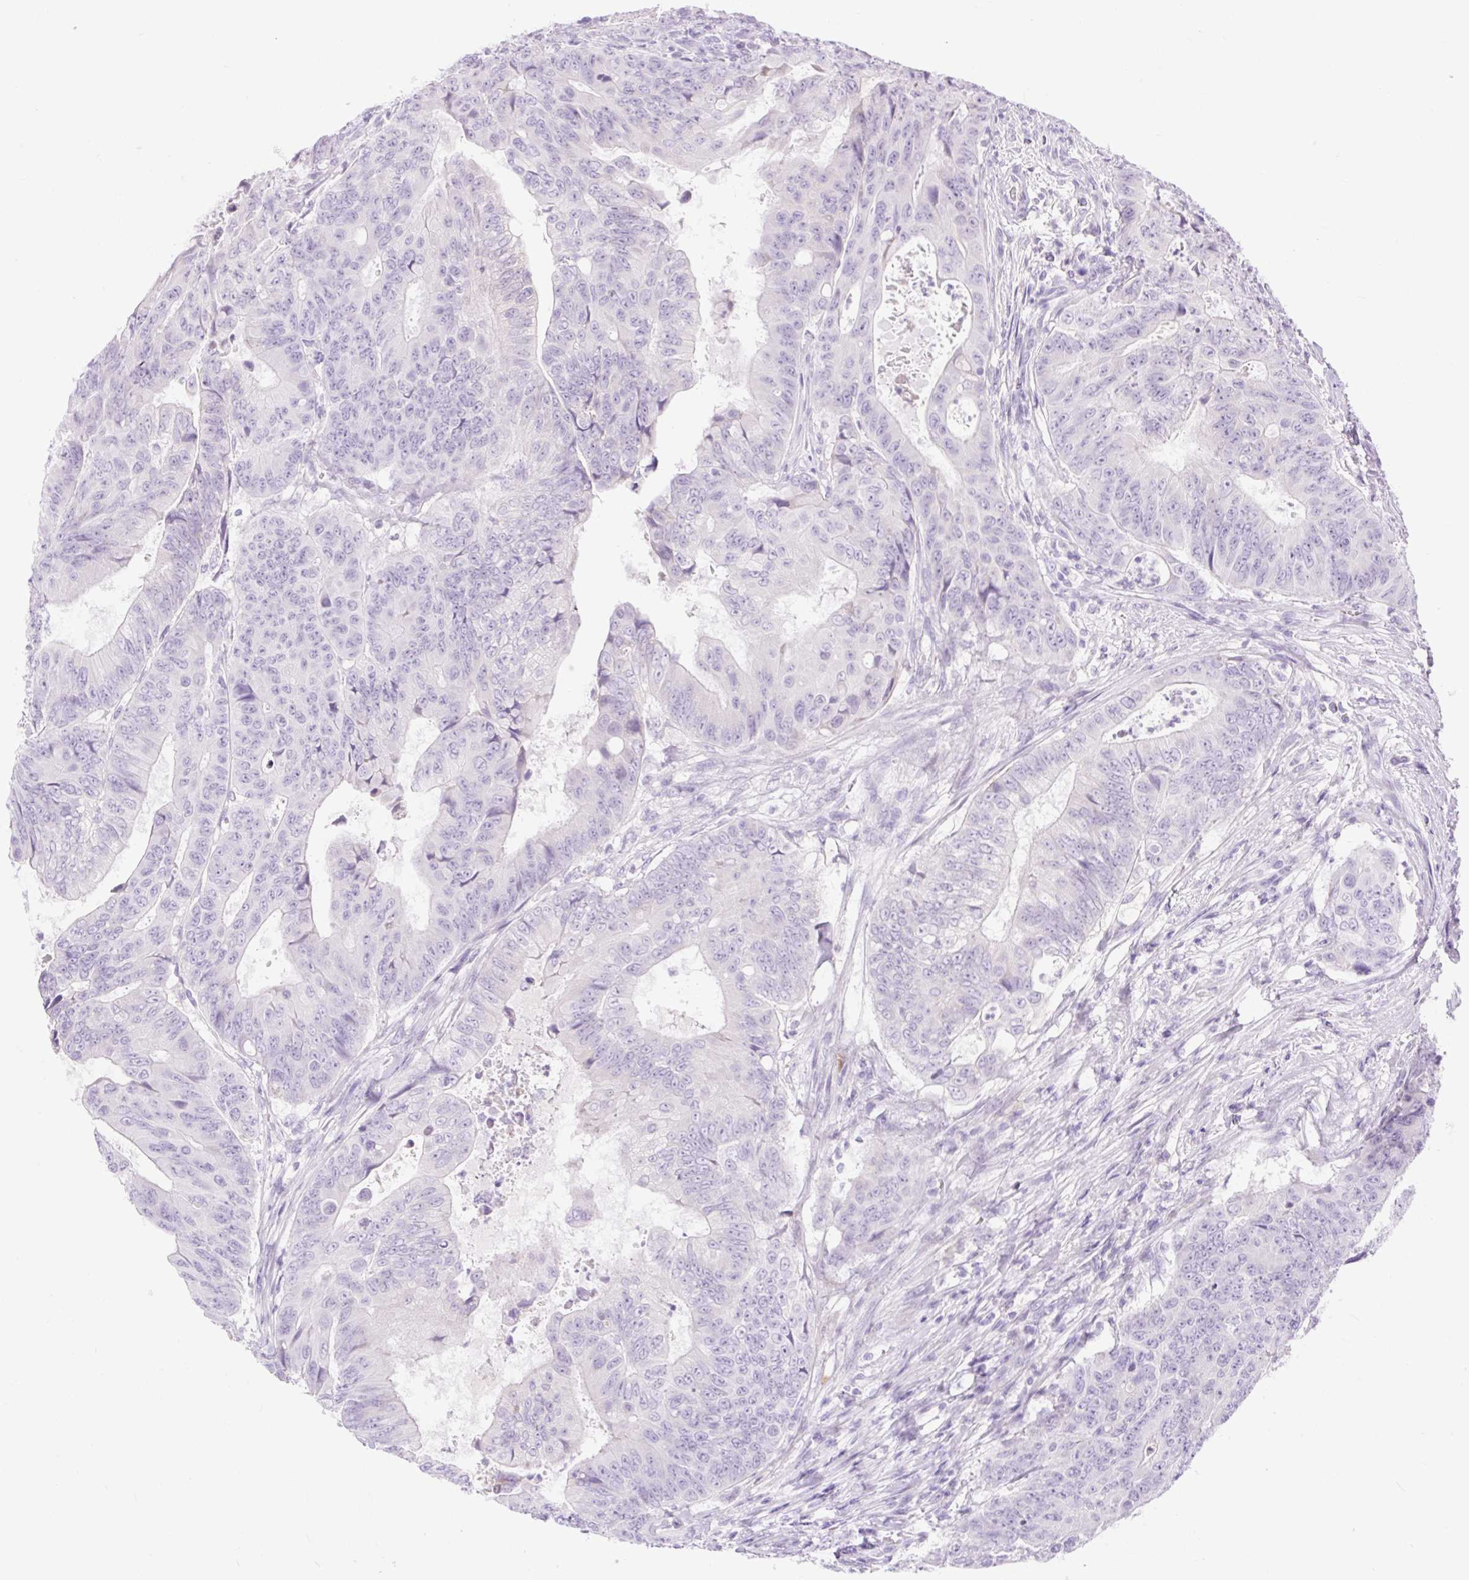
{"staining": {"intensity": "negative", "quantity": "none", "location": "none"}, "tissue": "colorectal cancer", "cell_type": "Tumor cells", "image_type": "cancer", "snomed": [{"axis": "morphology", "description": "Adenocarcinoma, NOS"}, {"axis": "topography", "description": "Colon"}], "caption": "Immunohistochemical staining of human colorectal cancer (adenocarcinoma) reveals no significant staining in tumor cells.", "gene": "SLC25A40", "patient": {"sex": "female", "age": 48}}